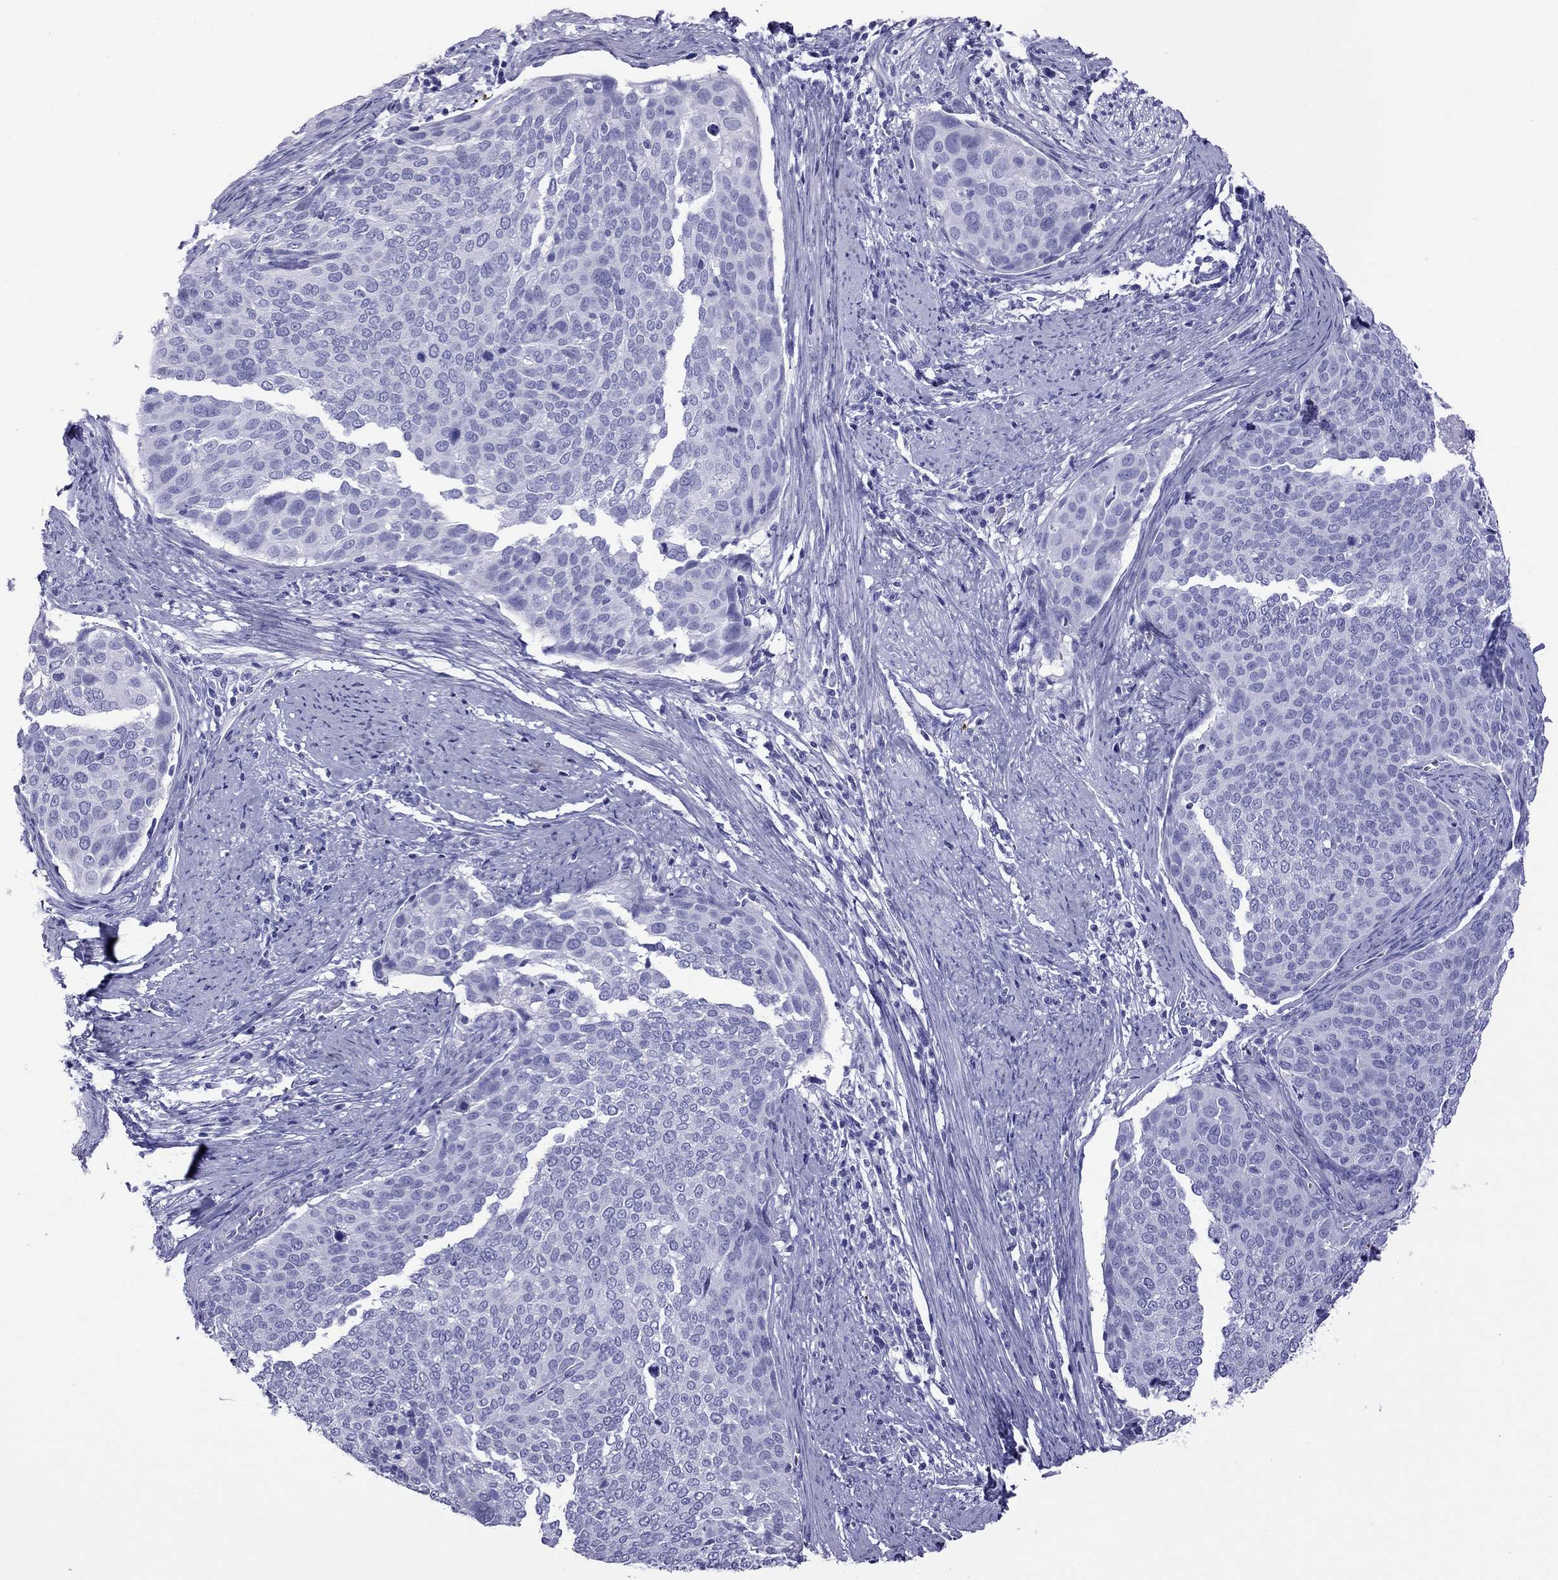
{"staining": {"intensity": "negative", "quantity": "none", "location": "none"}, "tissue": "cervical cancer", "cell_type": "Tumor cells", "image_type": "cancer", "snomed": [{"axis": "morphology", "description": "Squamous cell carcinoma, NOS"}, {"axis": "topography", "description": "Cervix"}], "caption": "A micrograph of cervical cancer (squamous cell carcinoma) stained for a protein reveals no brown staining in tumor cells.", "gene": "SCART1", "patient": {"sex": "female", "age": 39}}